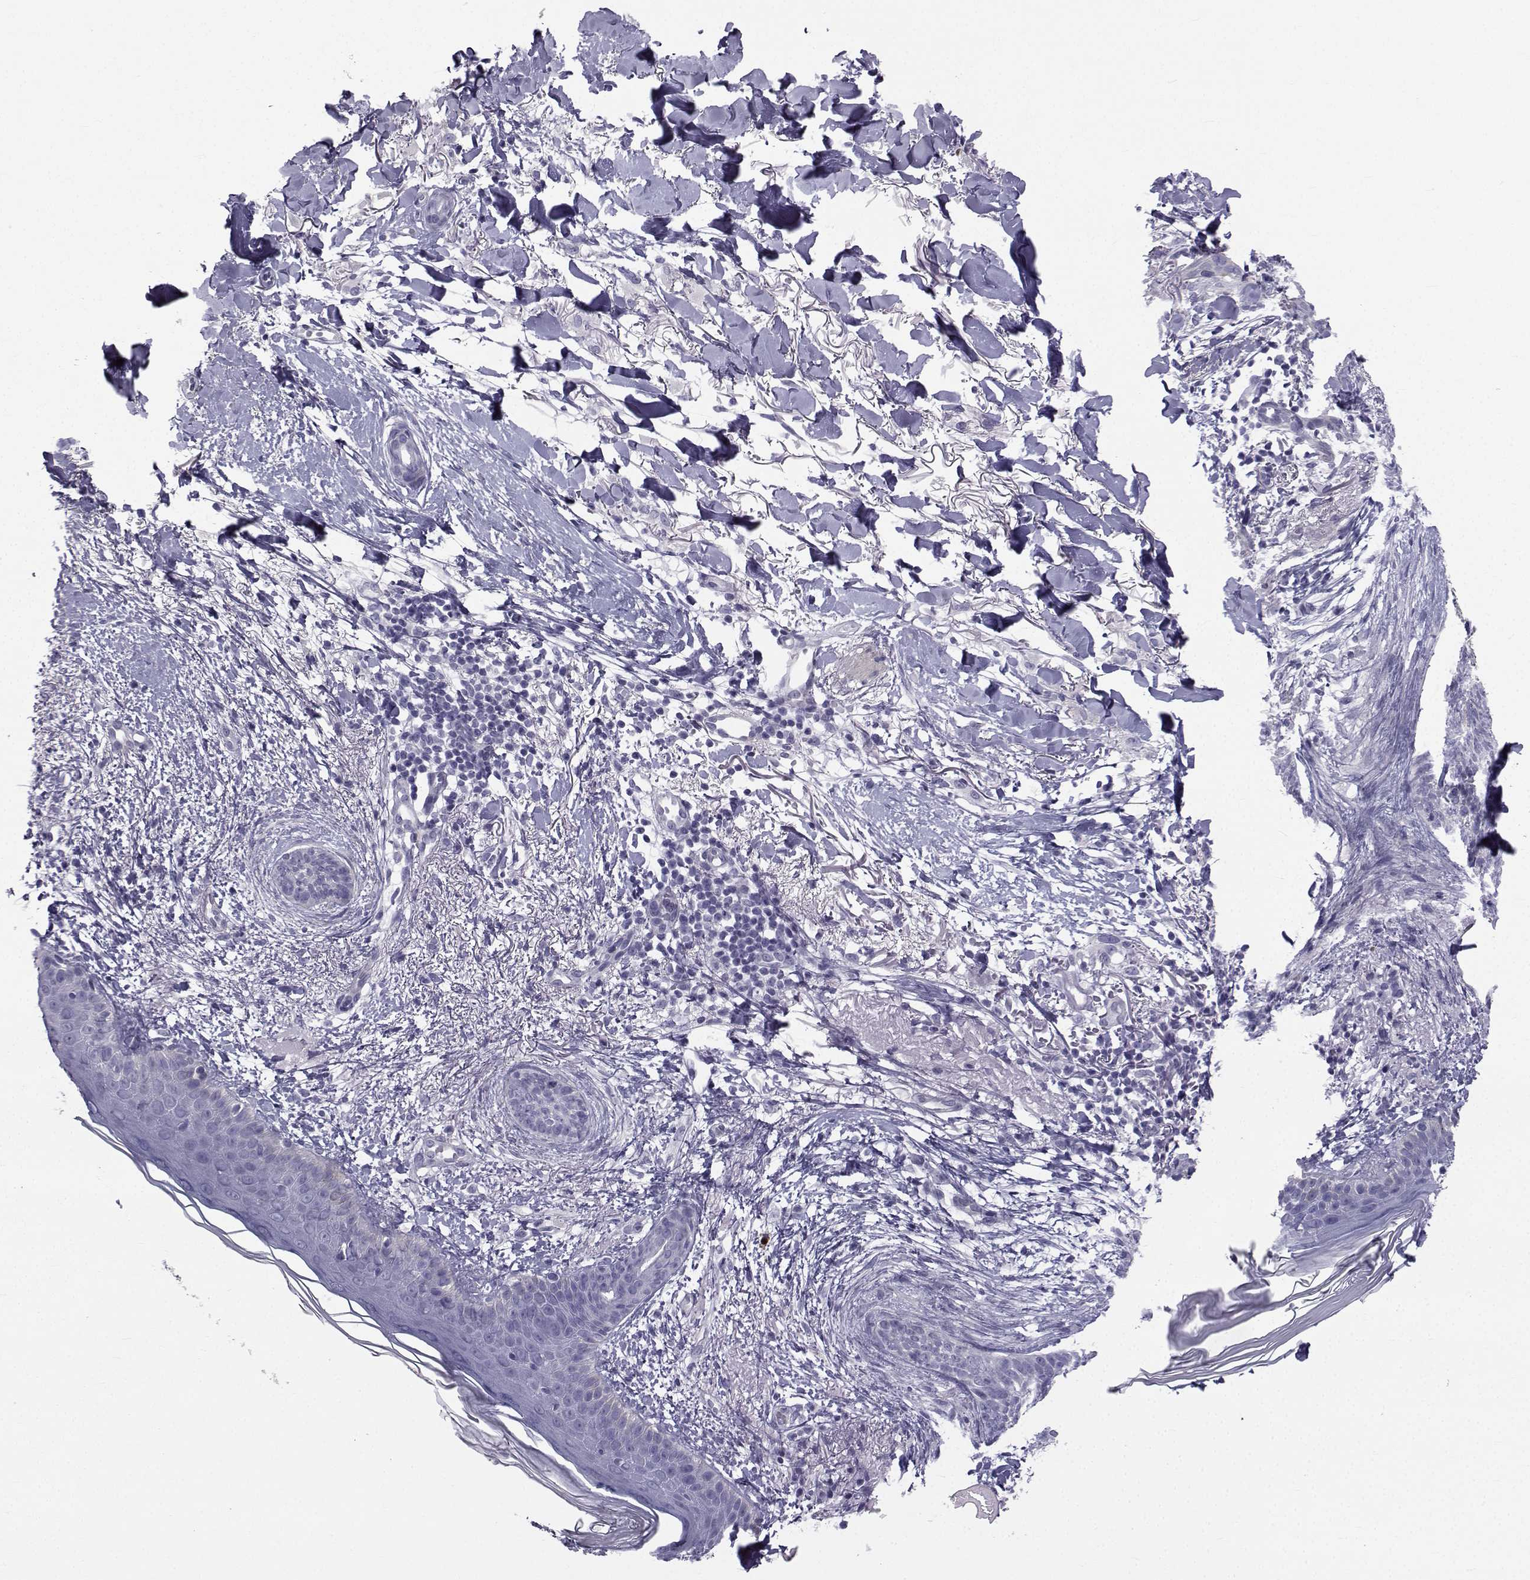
{"staining": {"intensity": "negative", "quantity": "none", "location": "none"}, "tissue": "skin cancer", "cell_type": "Tumor cells", "image_type": "cancer", "snomed": [{"axis": "morphology", "description": "Normal tissue, NOS"}, {"axis": "morphology", "description": "Basal cell carcinoma"}, {"axis": "topography", "description": "Skin"}], "caption": "IHC image of human skin basal cell carcinoma stained for a protein (brown), which shows no expression in tumor cells.", "gene": "SPANXD", "patient": {"sex": "male", "age": 84}}